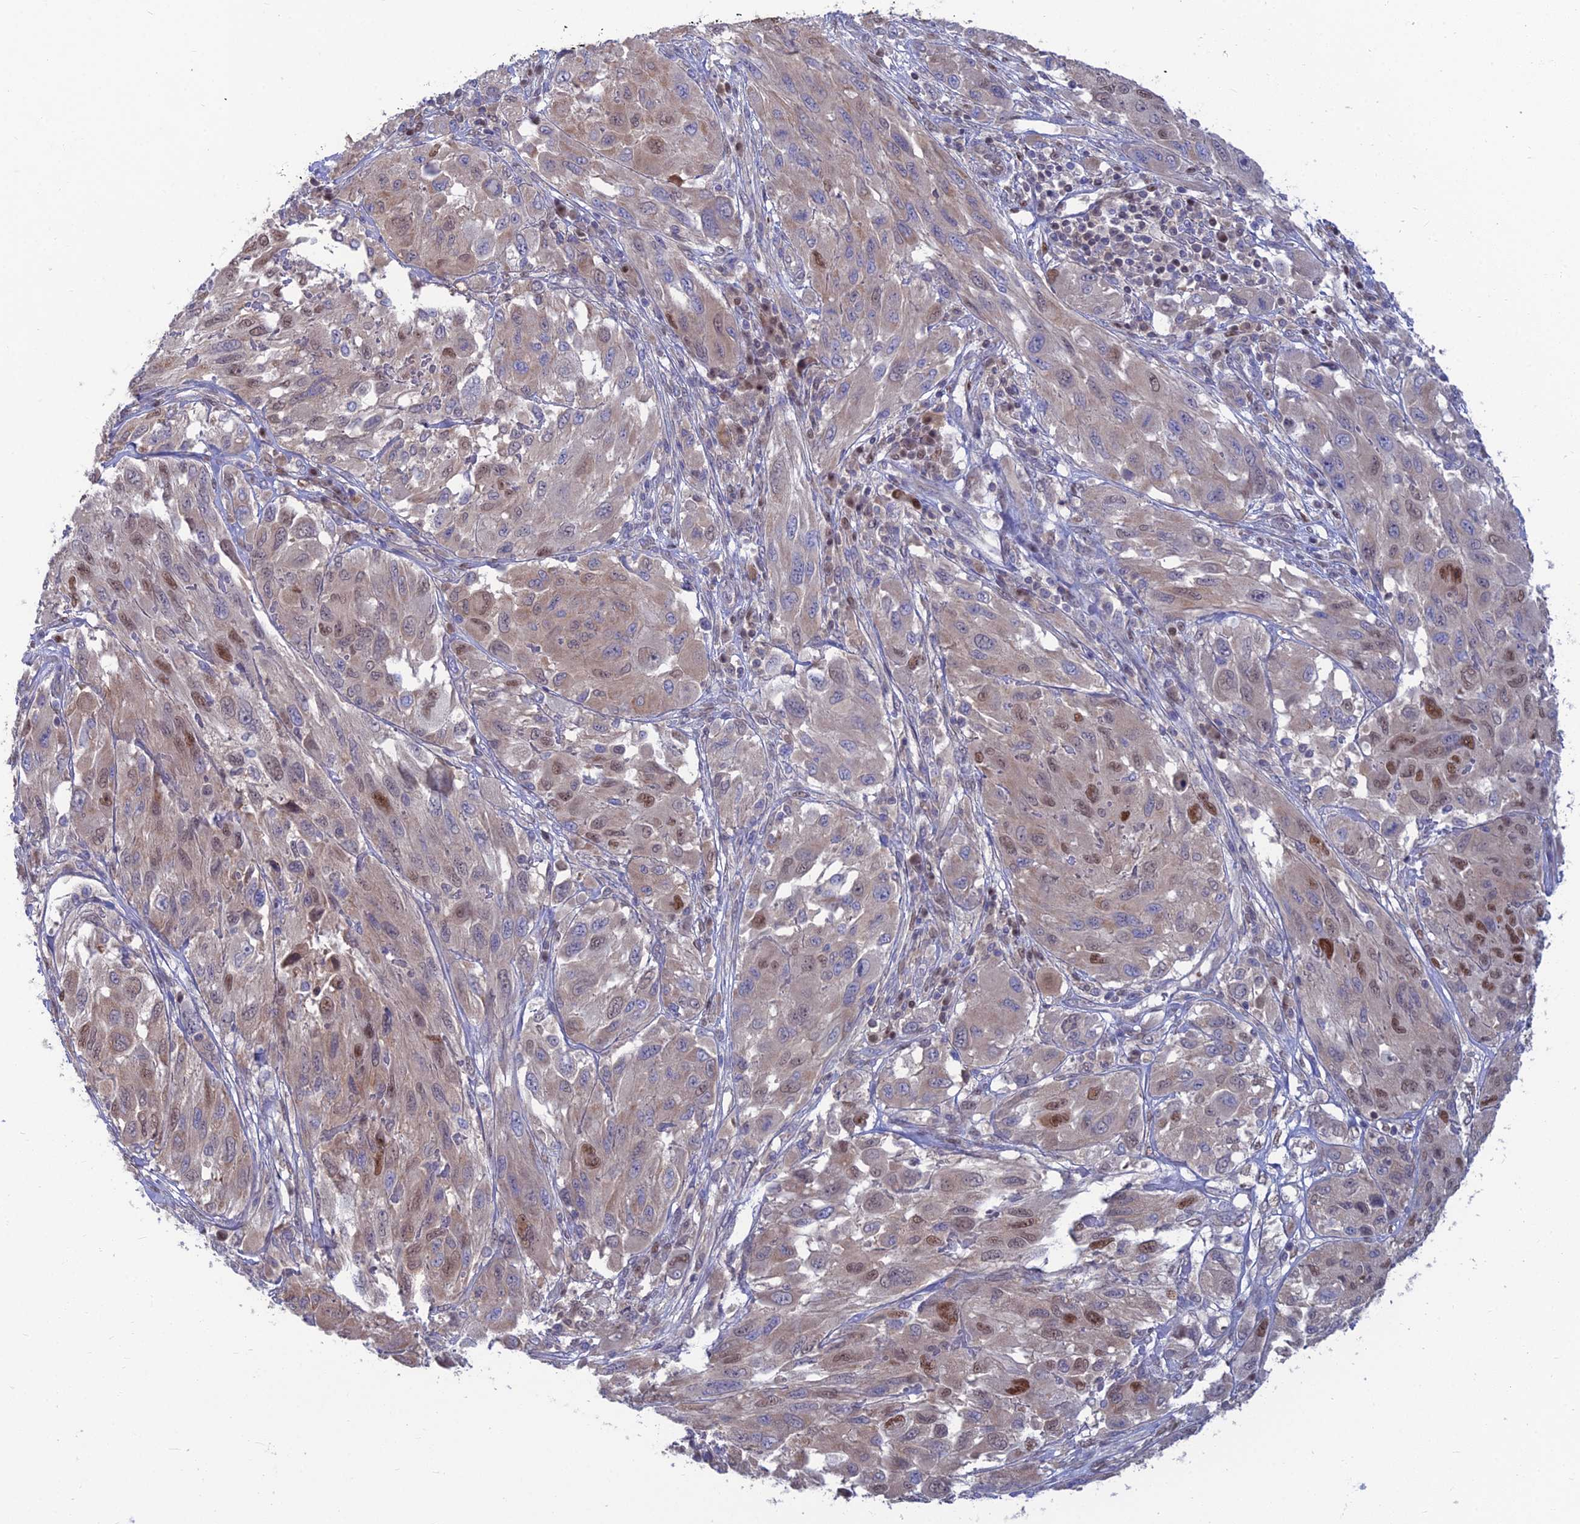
{"staining": {"intensity": "moderate", "quantity": "<25%", "location": "nuclear"}, "tissue": "melanoma", "cell_type": "Tumor cells", "image_type": "cancer", "snomed": [{"axis": "morphology", "description": "Malignant melanoma, NOS"}, {"axis": "topography", "description": "Skin"}], "caption": "This micrograph shows malignant melanoma stained with IHC to label a protein in brown. The nuclear of tumor cells show moderate positivity for the protein. Nuclei are counter-stained blue.", "gene": "DNPEP", "patient": {"sex": "female", "age": 91}}